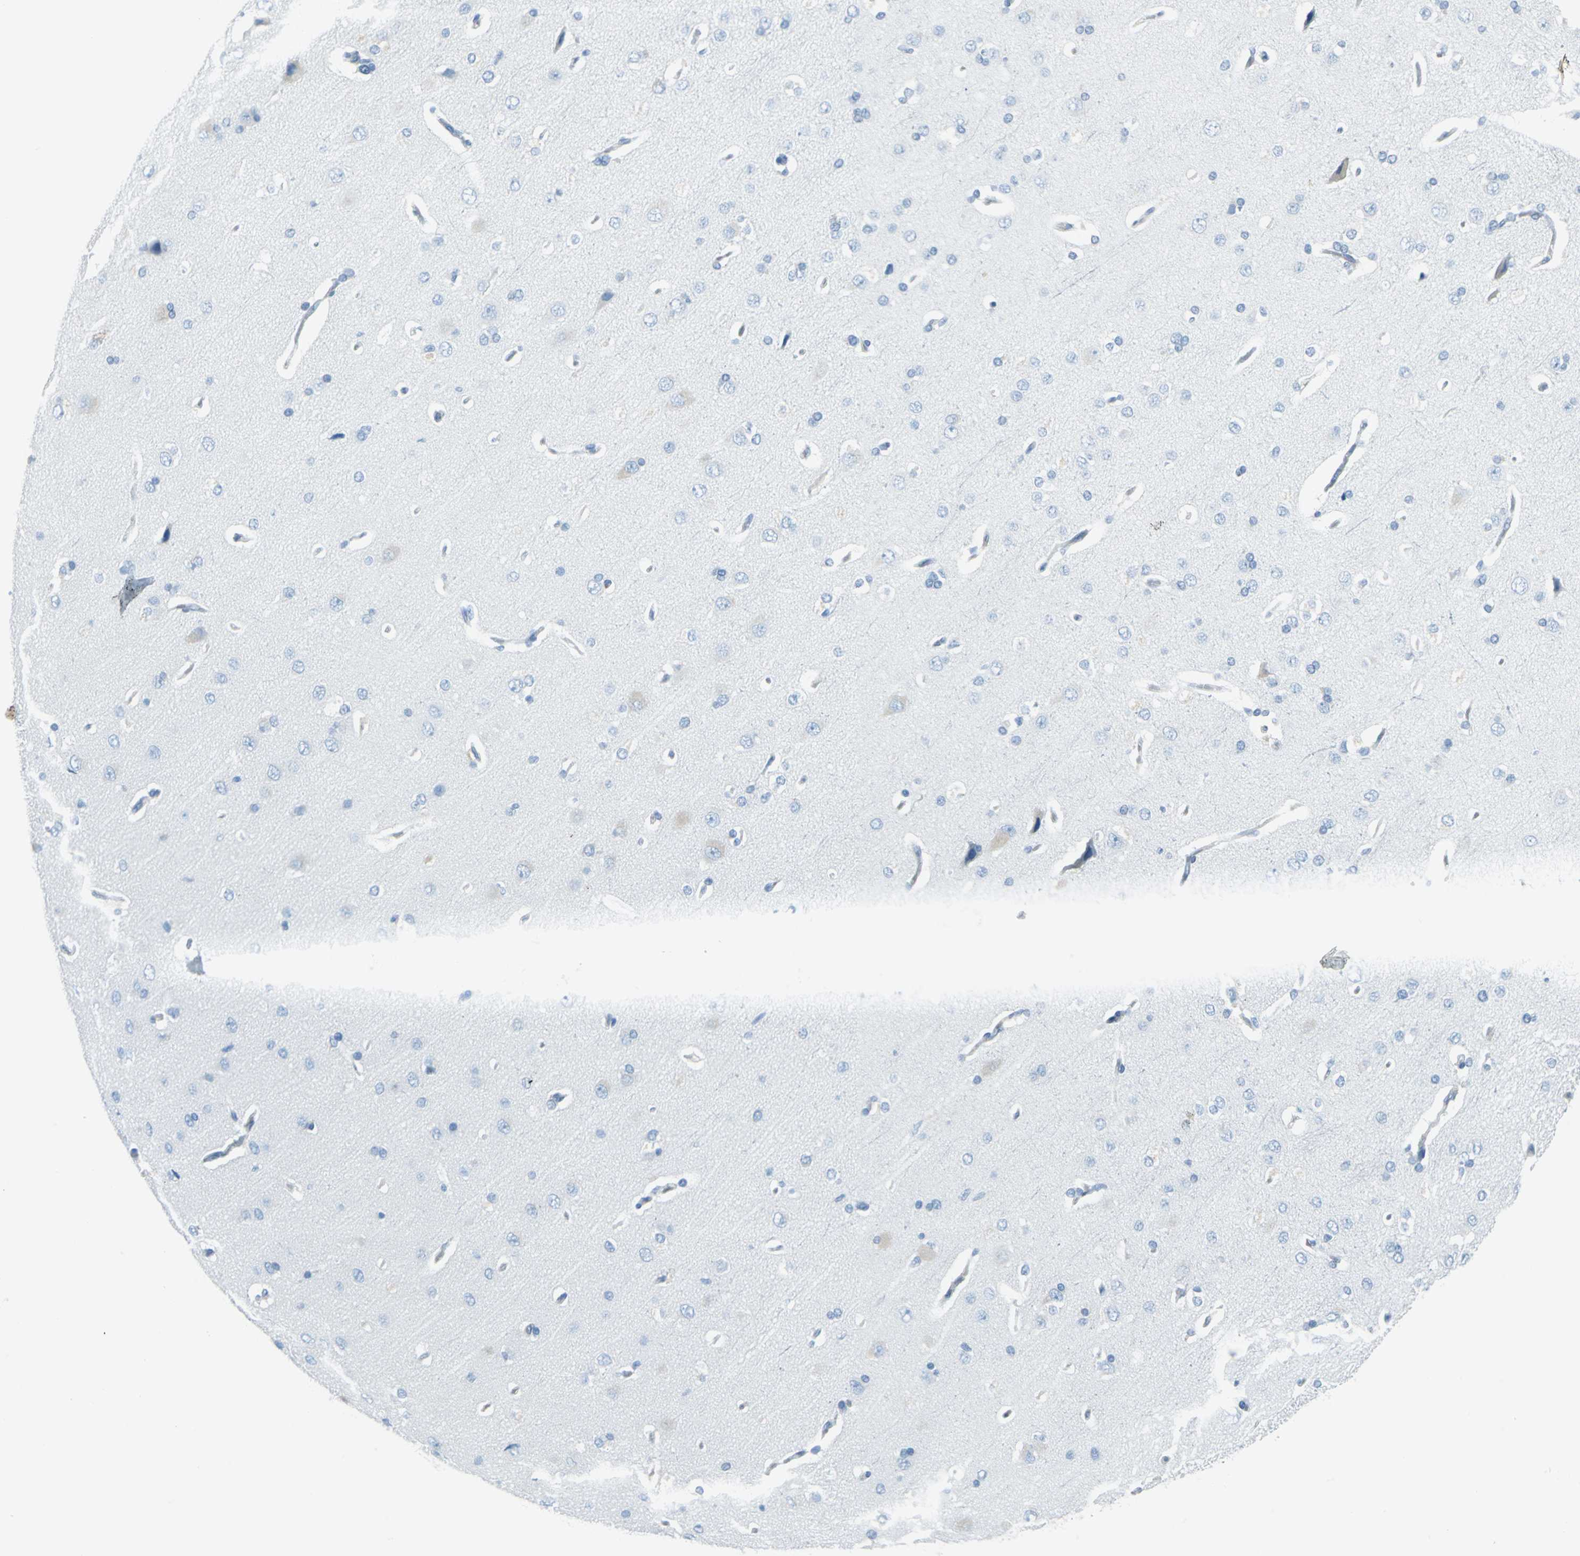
{"staining": {"intensity": "negative", "quantity": "none", "location": "none"}, "tissue": "cerebral cortex", "cell_type": "Endothelial cells", "image_type": "normal", "snomed": [{"axis": "morphology", "description": "Normal tissue, NOS"}, {"axis": "topography", "description": "Cerebral cortex"}], "caption": "DAB (3,3'-diaminobenzidine) immunohistochemical staining of unremarkable cerebral cortex exhibits no significant expression in endothelial cells.", "gene": "CYB5A", "patient": {"sex": "male", "age": 62}}